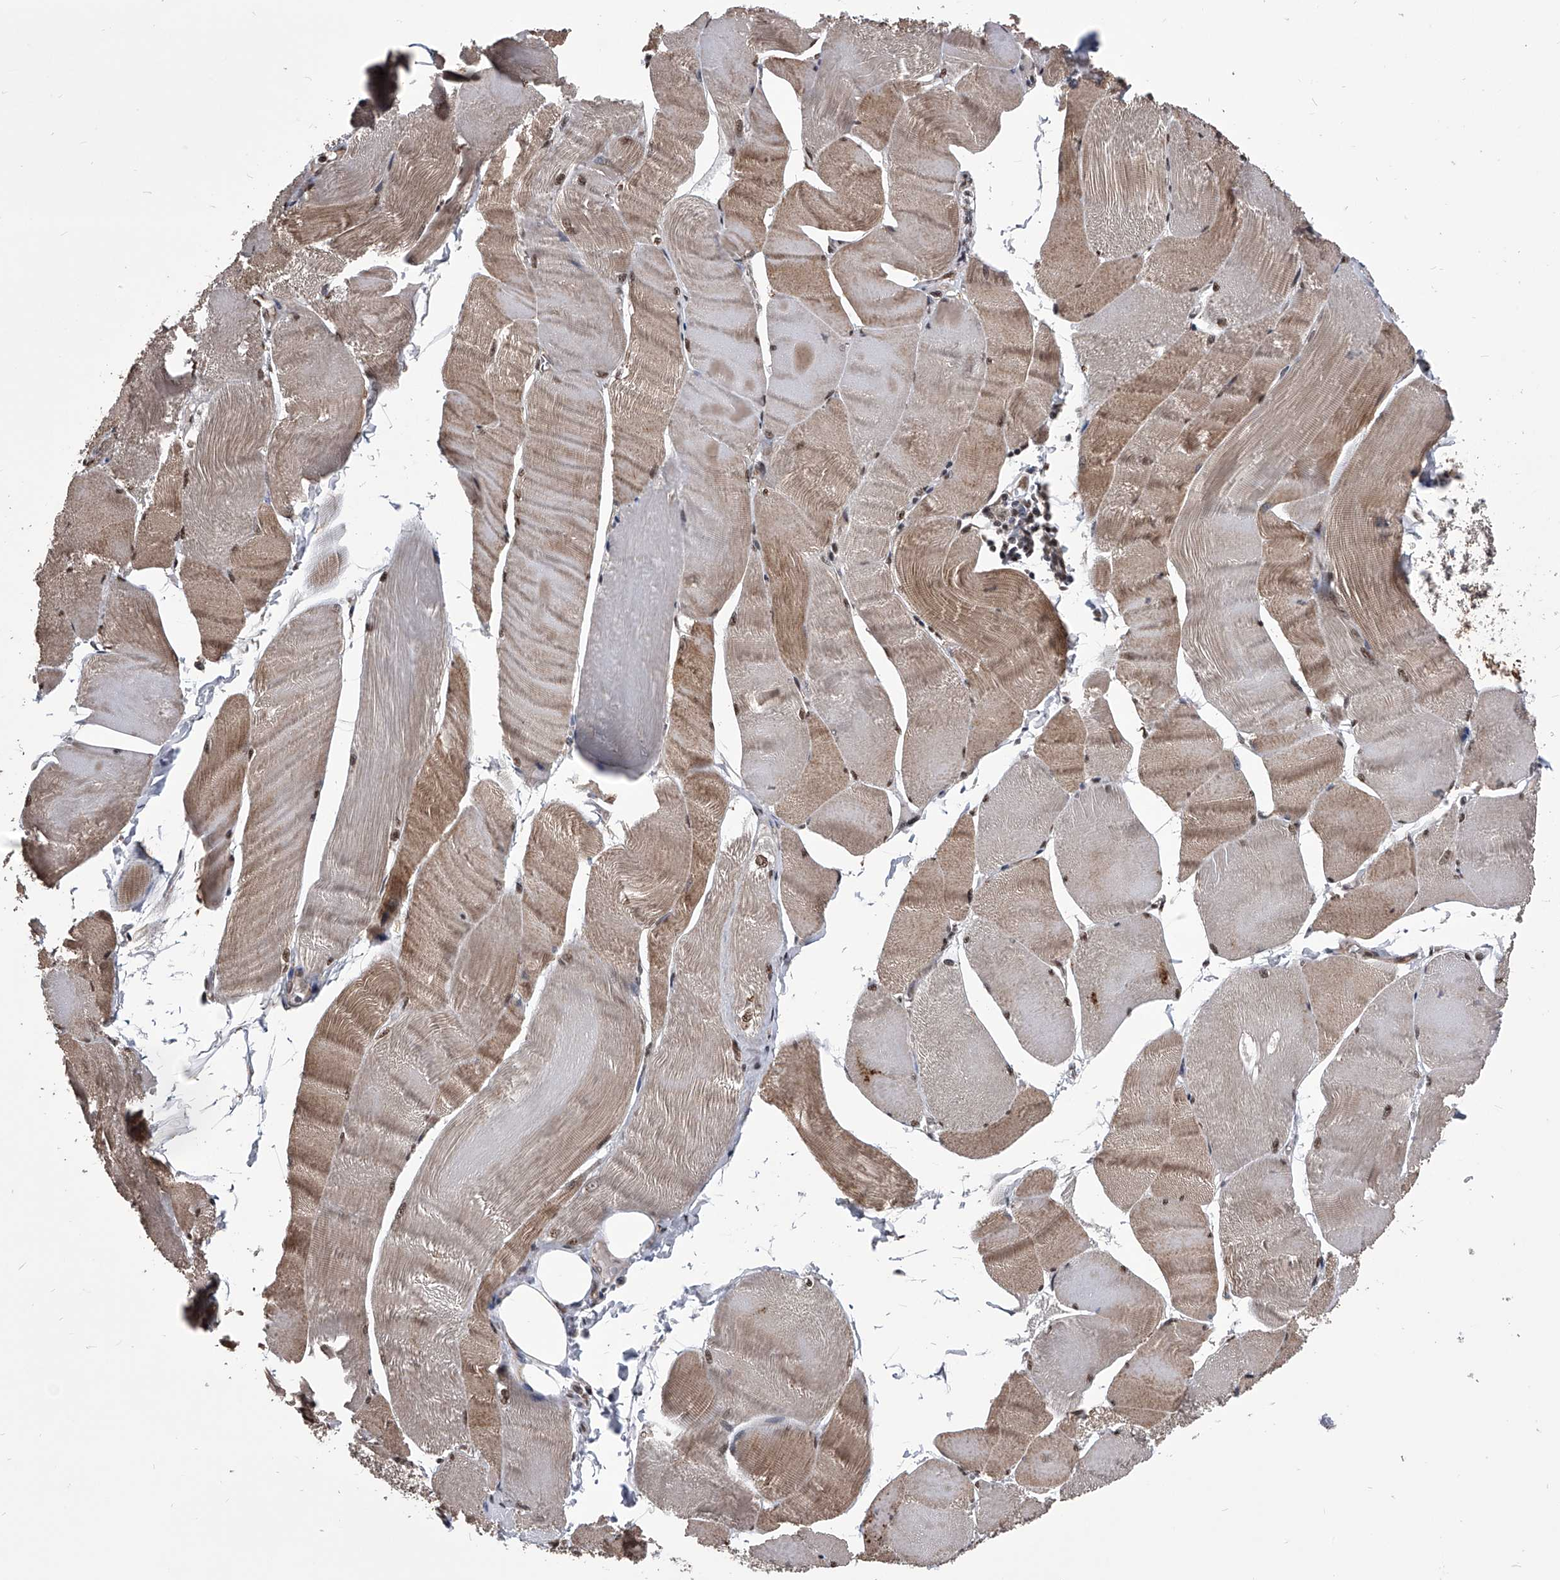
{"staining": {"intensity": "moderate", "quantity": ">75%", "location": "cytoplasmic/membranous,nuclear"}, "tissue": "skeletal muscle", "cell_type": "Myocytes", "image_type": "normal", "snomed": [{"axis": "morphology", "description": "Normal tissue, NOS"}, {"axis": "morphology", "description": "Basal cell carcinoma"}, {"axis": "topography", "description": "Skeletal muscle"}], "caption": "A photomicrograph showing moderate cytoplasmic/membranous,nuclear staining in approximately >75% of myocytes in normal skeletal muscle, as visualized by brown immunohistochemical staining.", "gene": "ZNF76", "patient": {"sex": "female", "age": 64}}